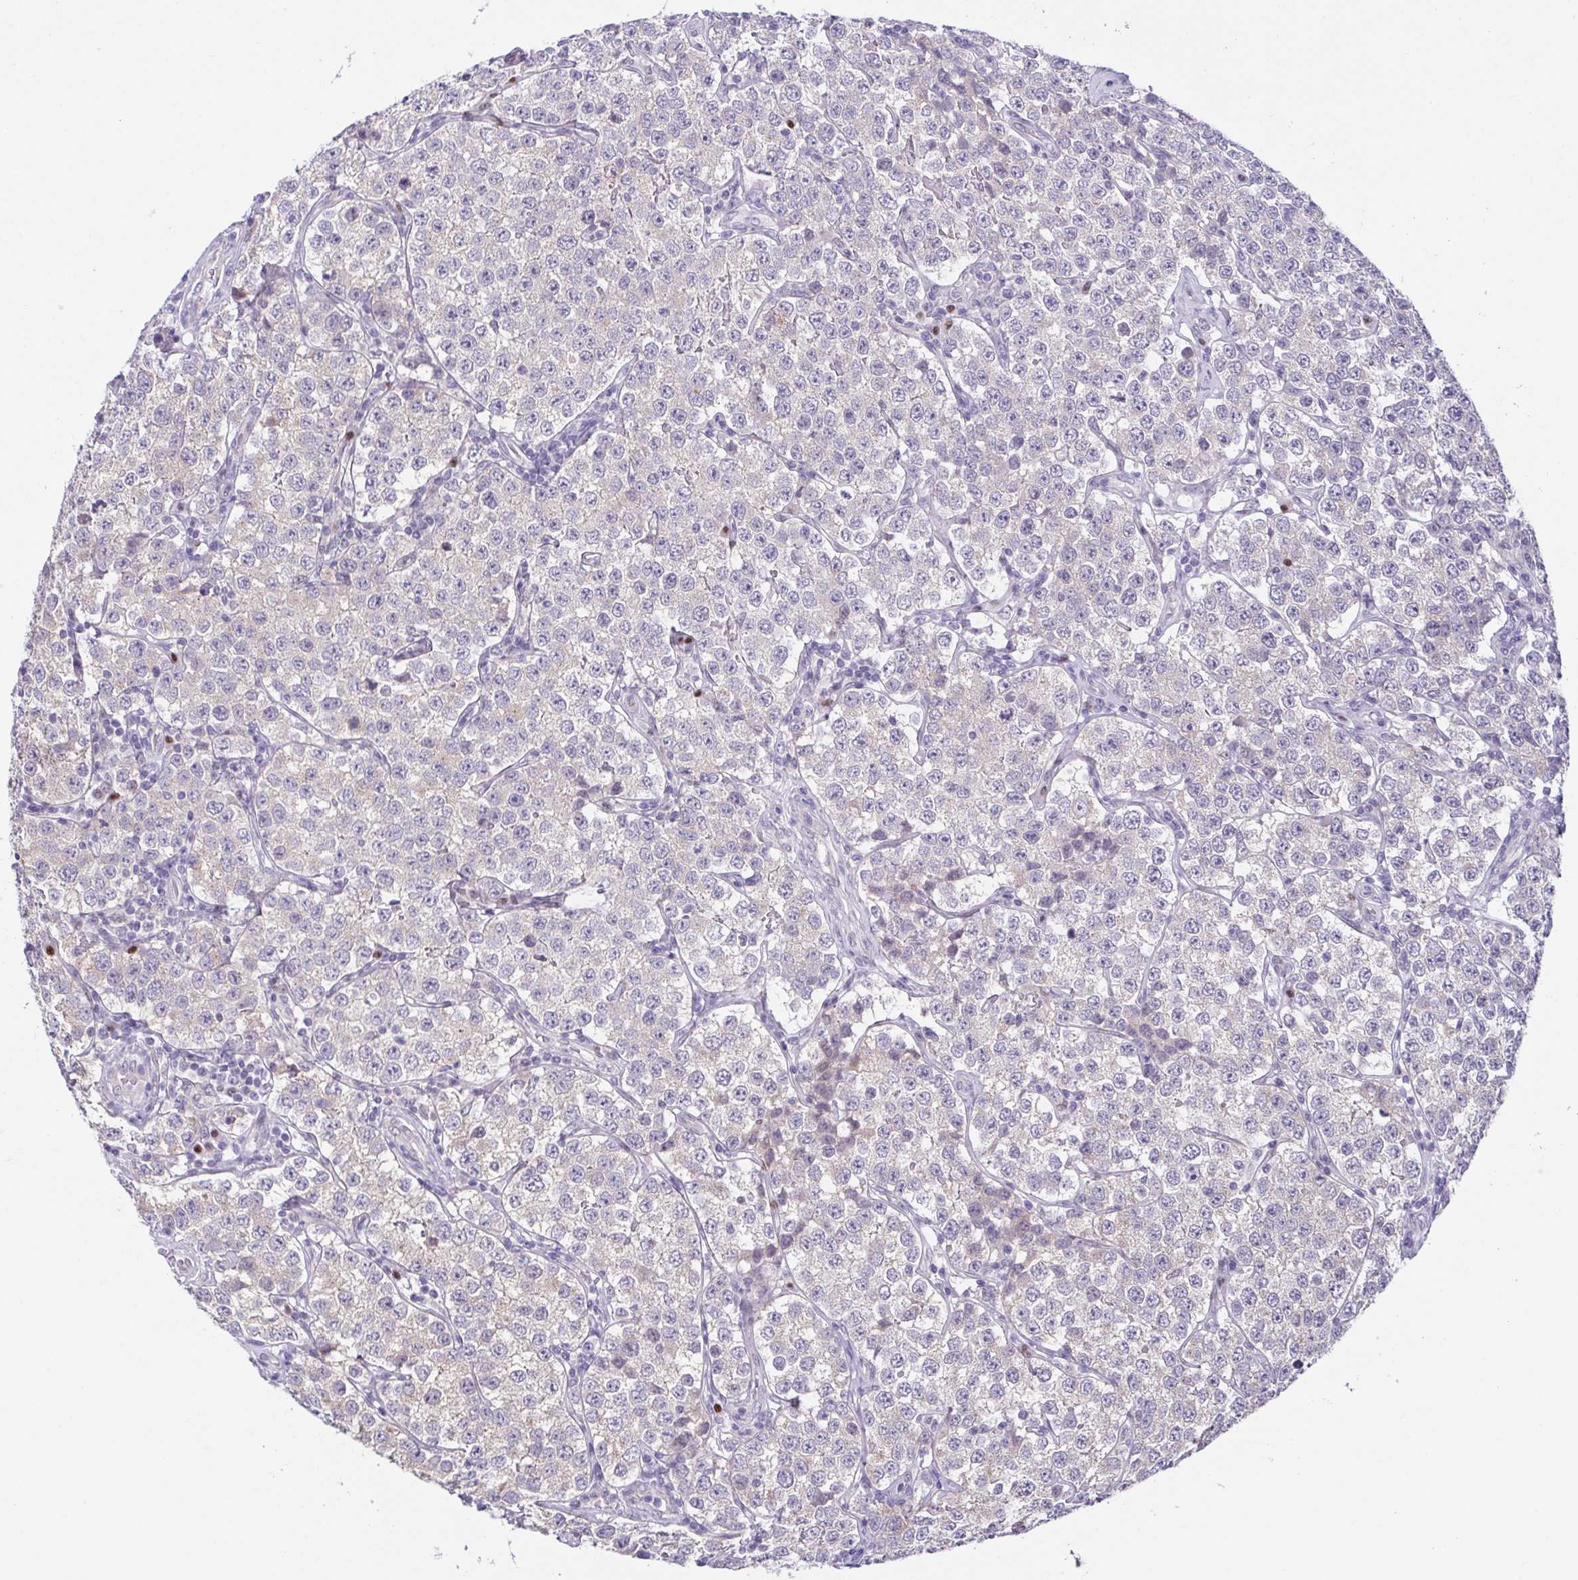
{"staining": {"intensity": "negative", "quantity": "none", "location": "none"}, "tissue": "testis cancer", "cell_type": "Tumor cells", "image_type": "cancer", "snomed": [{"axis": "morphology", "description": "Seminoma, NOS"}, {"axis": "topography", "description": "Testis"}], "caption": "IHC photomicrograph of testis seminoma stained for a protein (brown), which exhibits no expression in tumor cells.", "gene": "UBE2Q1", "patient": {"sex": "male", "age": 34}}